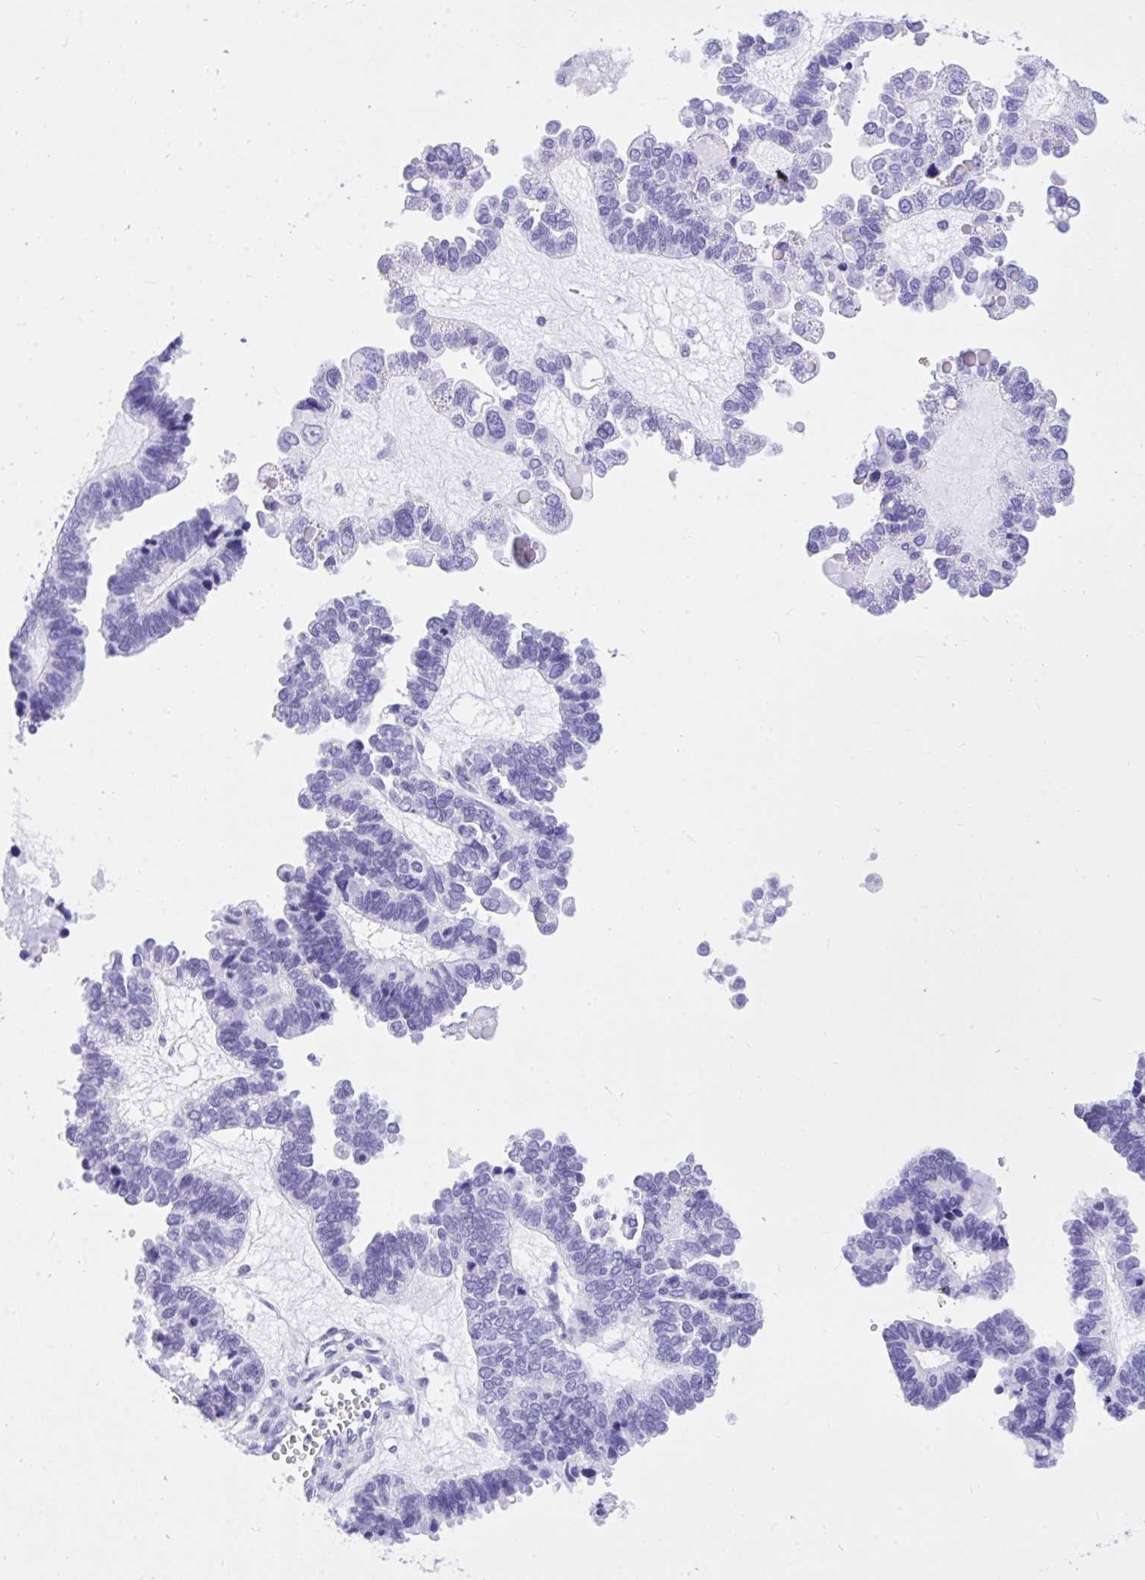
{"staining": {"intensity": "negative", "quantity": "none", "location": "none"}, "tissue": "ovarian cancer", "cell_type": "Tumor cells", "image_type": "cancer", "snomed": [{"axis": "morphology", "description": "Cystadenocarcinoma, serous, NOS"}, {"axis": "topography", "description": "Ovary"}], "caption": "Immunohistochemistry of human ovarian serous cystadenocarcinoma exhibits no positivity in tumor cells.", "gene": "TLN2", "patient": {"sex": "female", "age": 51}}